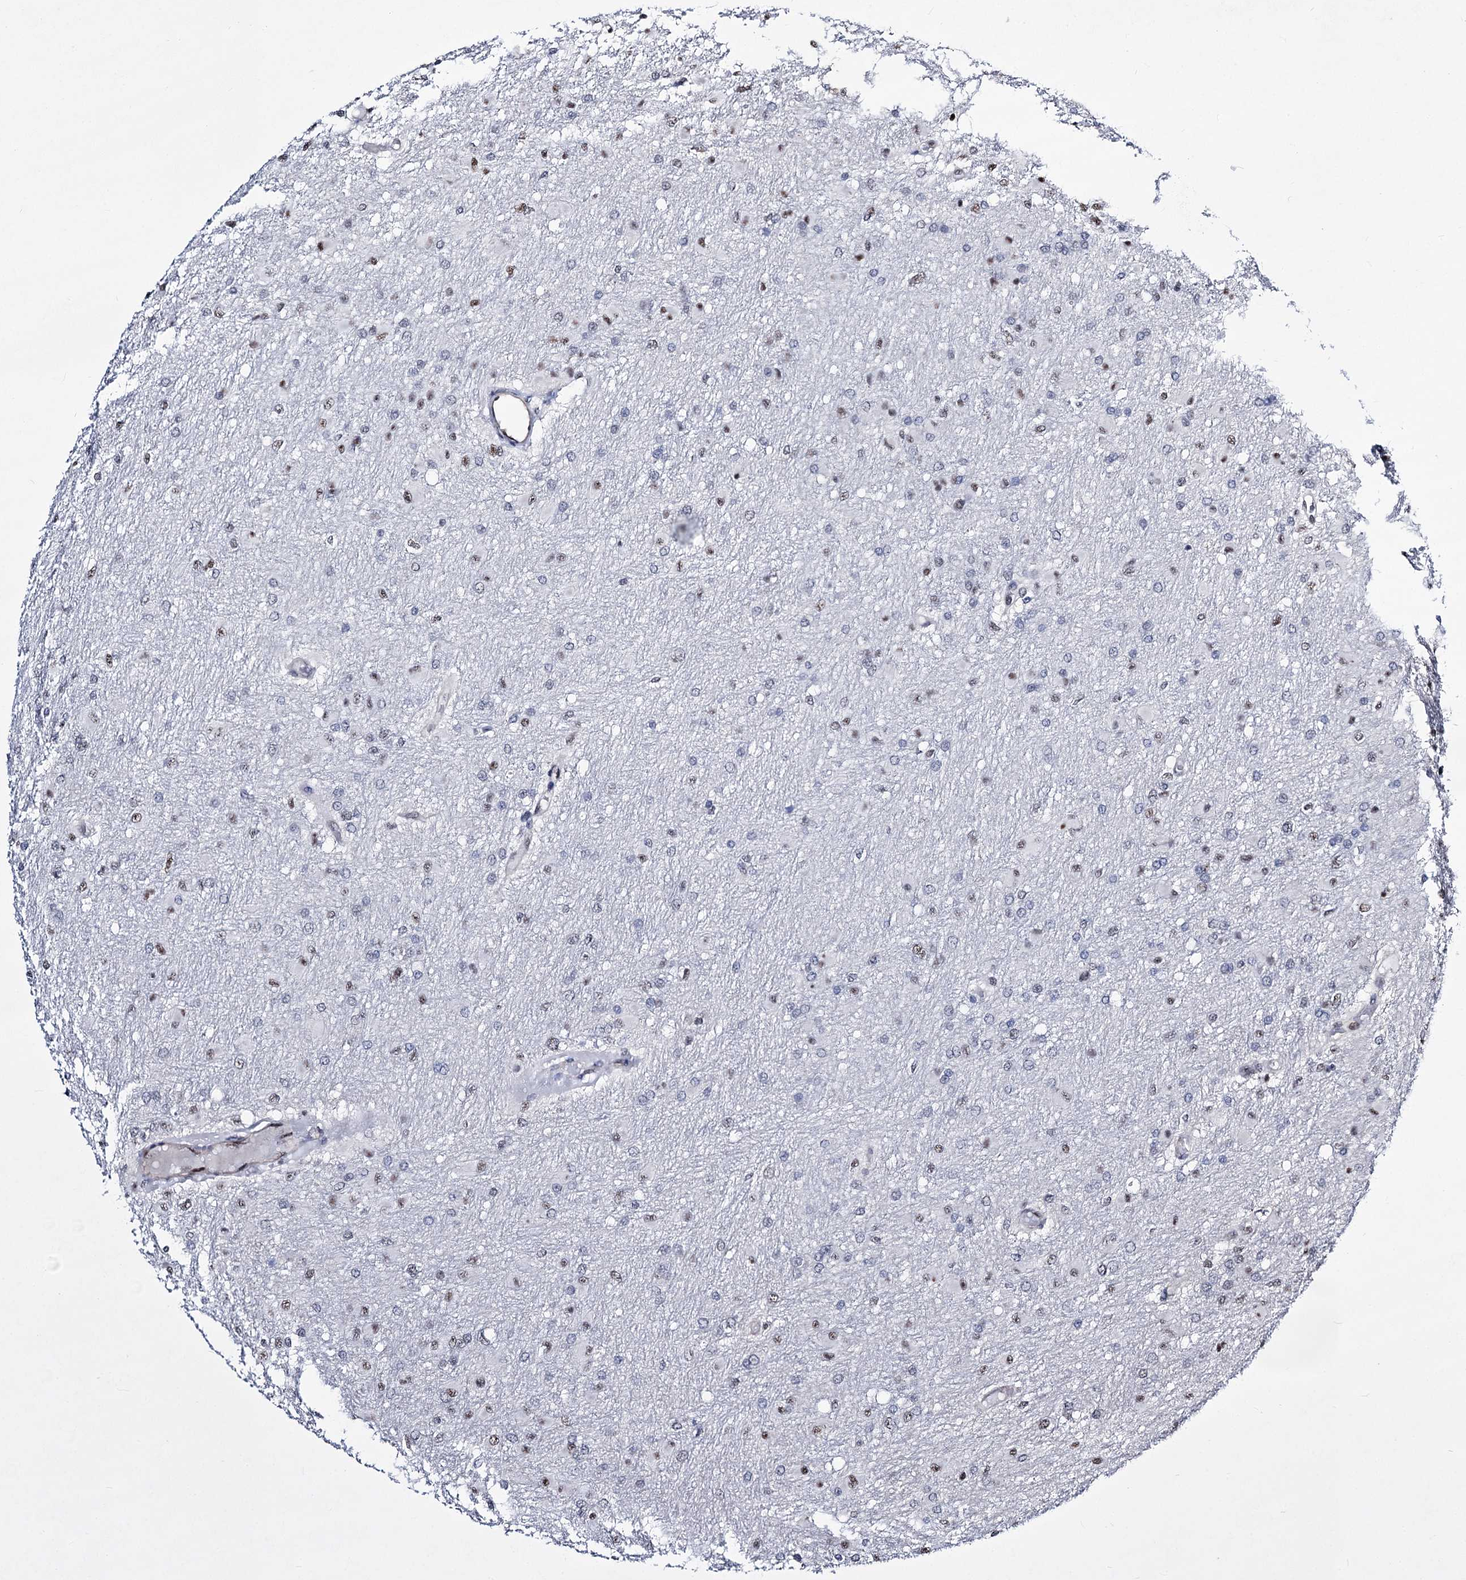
{"staining": {"intensity": "weak", "quantity": "<25%", "location": "nuclear"}, "tissue": "glioma", "cell_type": "Tumor cells", "image_type": "cancer", "snomed": [{"axis": "morphology", "description": "Glioma, malignant, High grade"}, {"axis": "topography", "description": "Cerebral cortex"}], "caption": "High power microscopy photomicrograph of an immunohistochemistry (IHC) image of glioma, revealing no significant staining in tumor cells.", "gene": "CHMP7", "patient": {"sex": "female", "age": 36}}